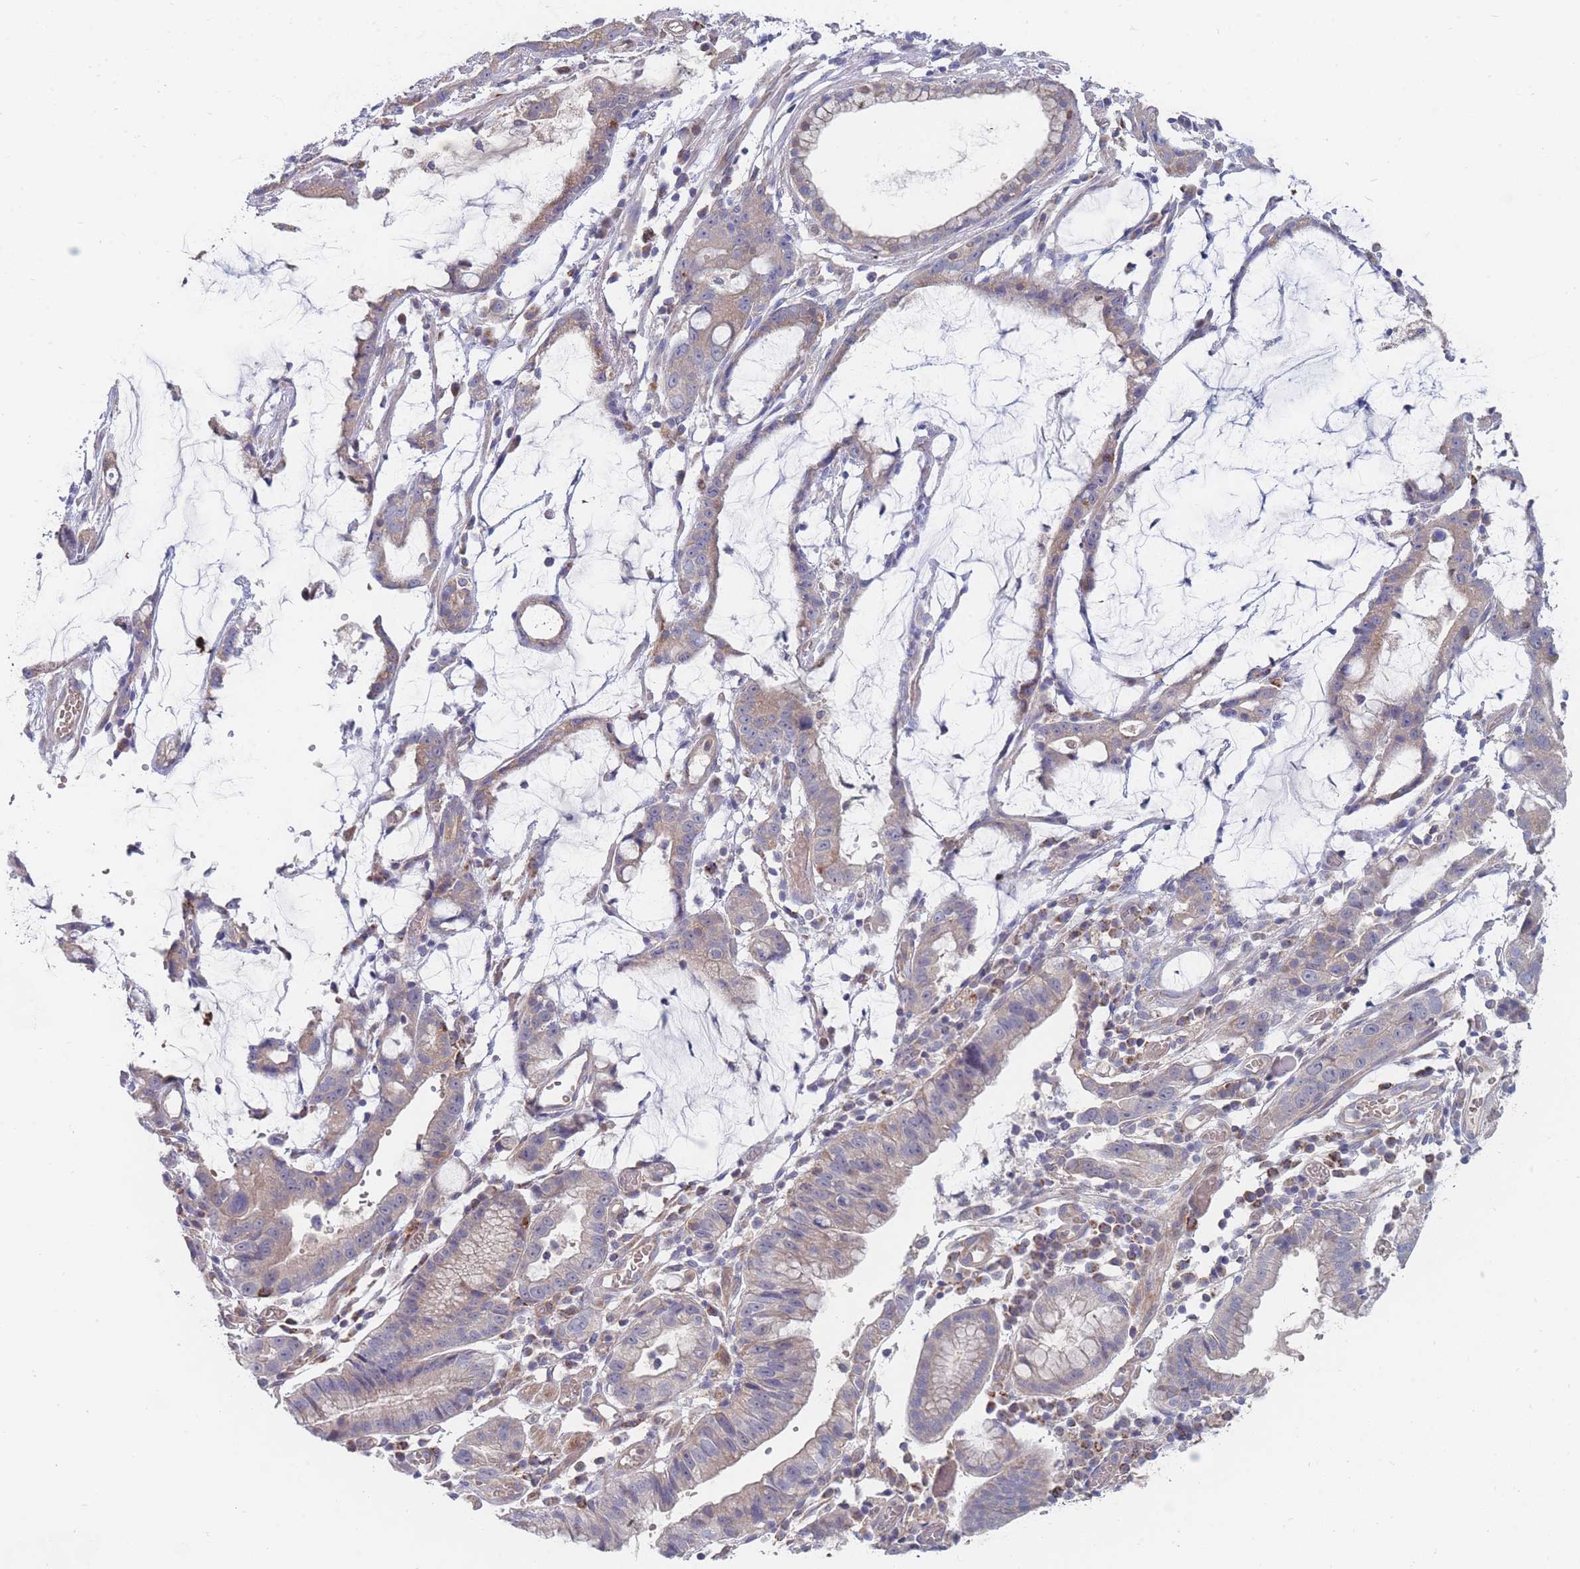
{"staining": {"intensity": "weak", "quantity": "25%-75%", "location": "cytoplasmic/membranous"}, "tissue": "stomach cancer", "cell_type": "Tumor cells", "image_type": "cancer", "snomed": [{"axis": "morphology", "description": "Adenocarcinoma, NOS"}, {"axis": "topography", "description": "Stomach"}], "caption": "Immunohistochemistry staining of stomach cancer (adenocarcinoma), which exhibits low levels of weak cytoplasmic/membranous expression in about 25%-75% of tumor cells indicating weak cytoplasmic/membranous protein positivity. The staining was performed using DAB (3,3'-diaminobenzidine) (brown) for protein detection and nuclei were counterstained in hematoxylin (blue).", "gene": "NUB1", "patient": {"sex": "male", "age": 55}}